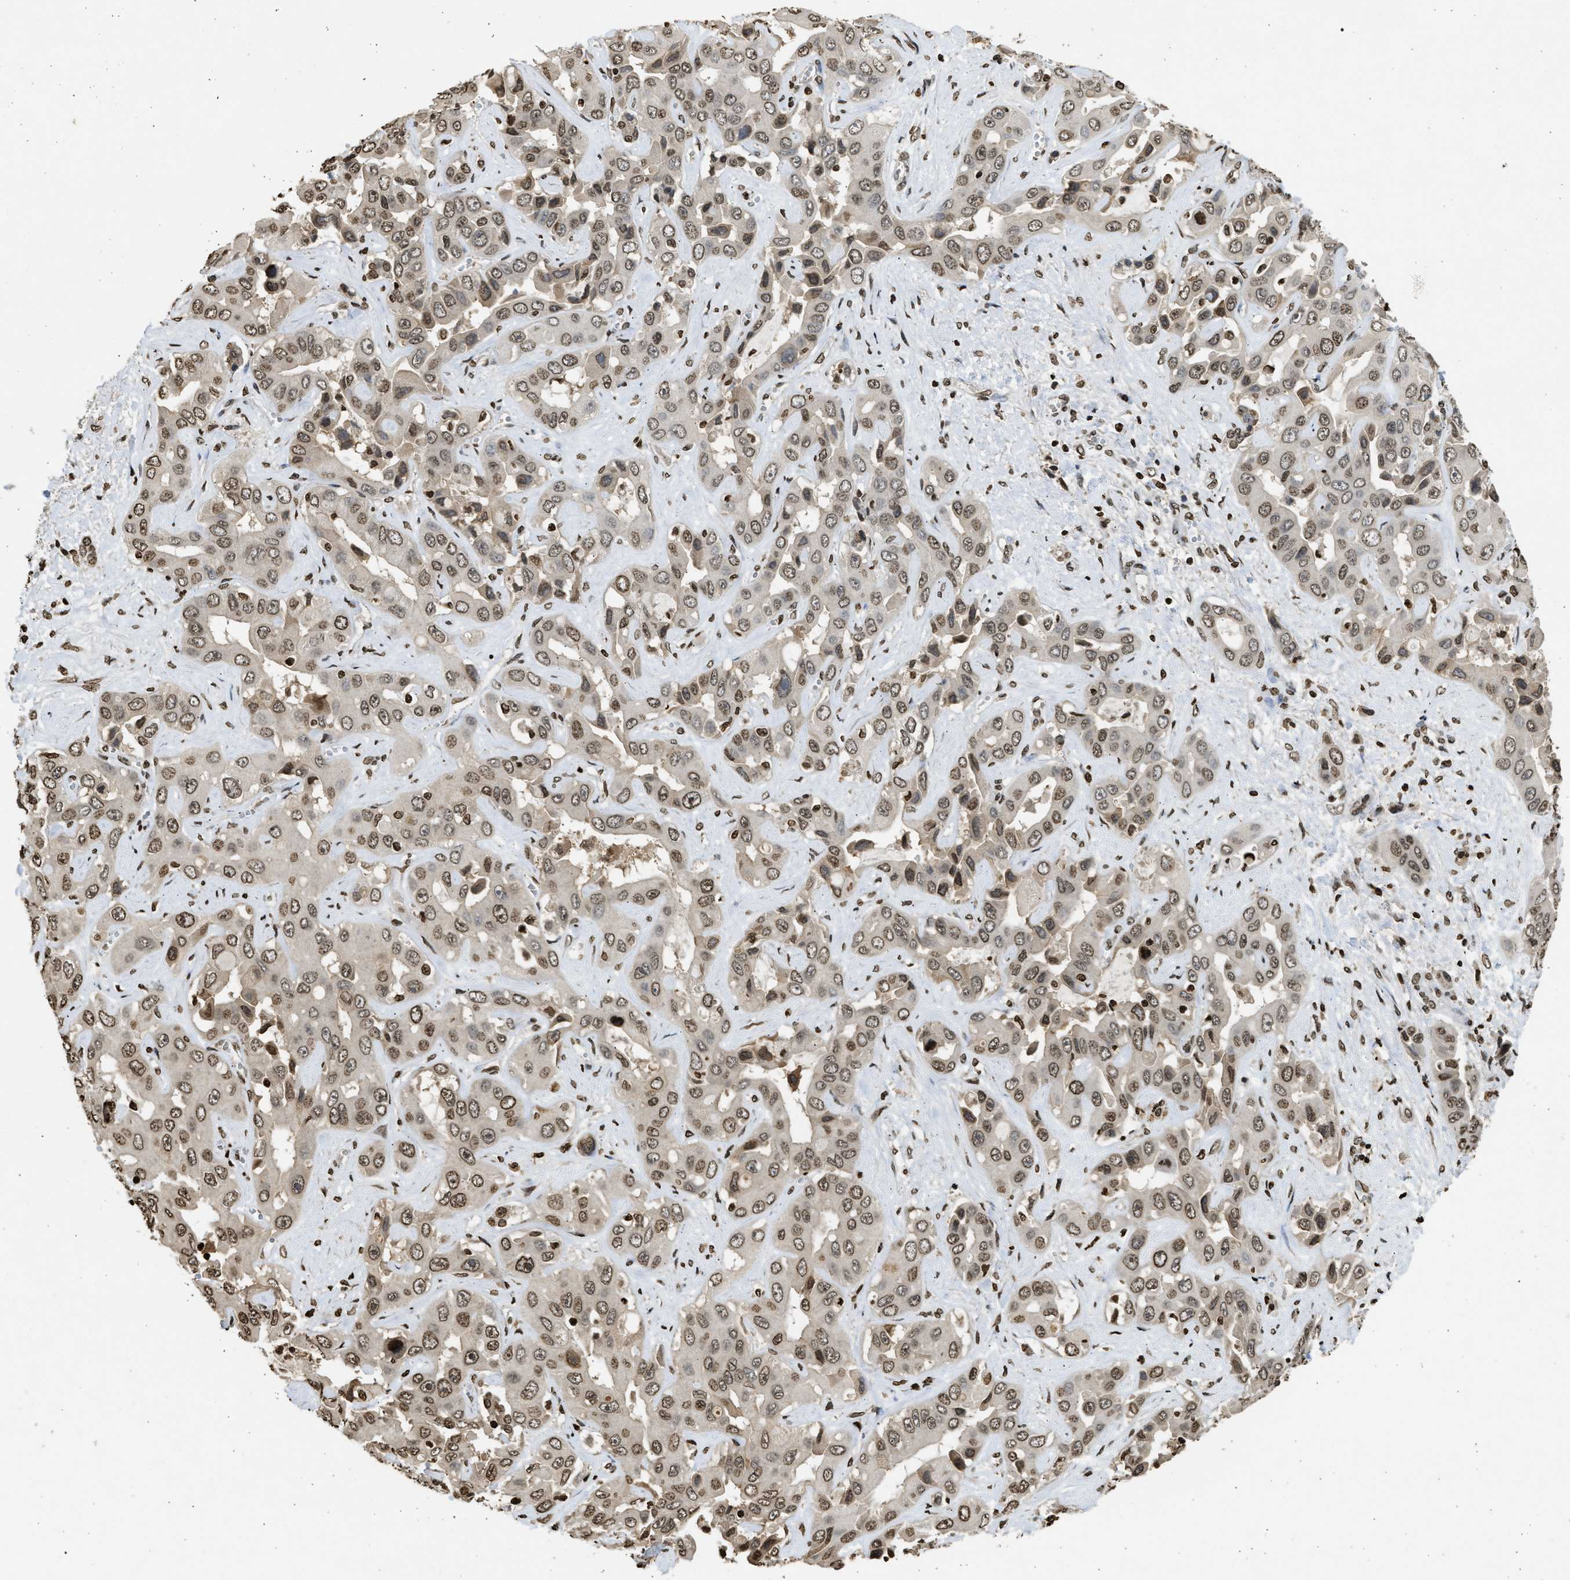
{"staining": {"intensity": "moderate", "quantity": ">75%", "location": "nuclear"}, "tissue": "liver cancer", "cell_type": "Tumor cells", "image_type": "cancer", "snomed": [{"axis": "morphology", "description": "Cholangiocarcinoma"}, {"axis": "topography", "description": "Liver"}], "caption": "Cholangiocarcinoma (liver) tissue demonstrates moderate nuclear positivity in about >75% of tumor cells", "gene": "RRAGC", "patient": {"sex": "female", "age": 52}}